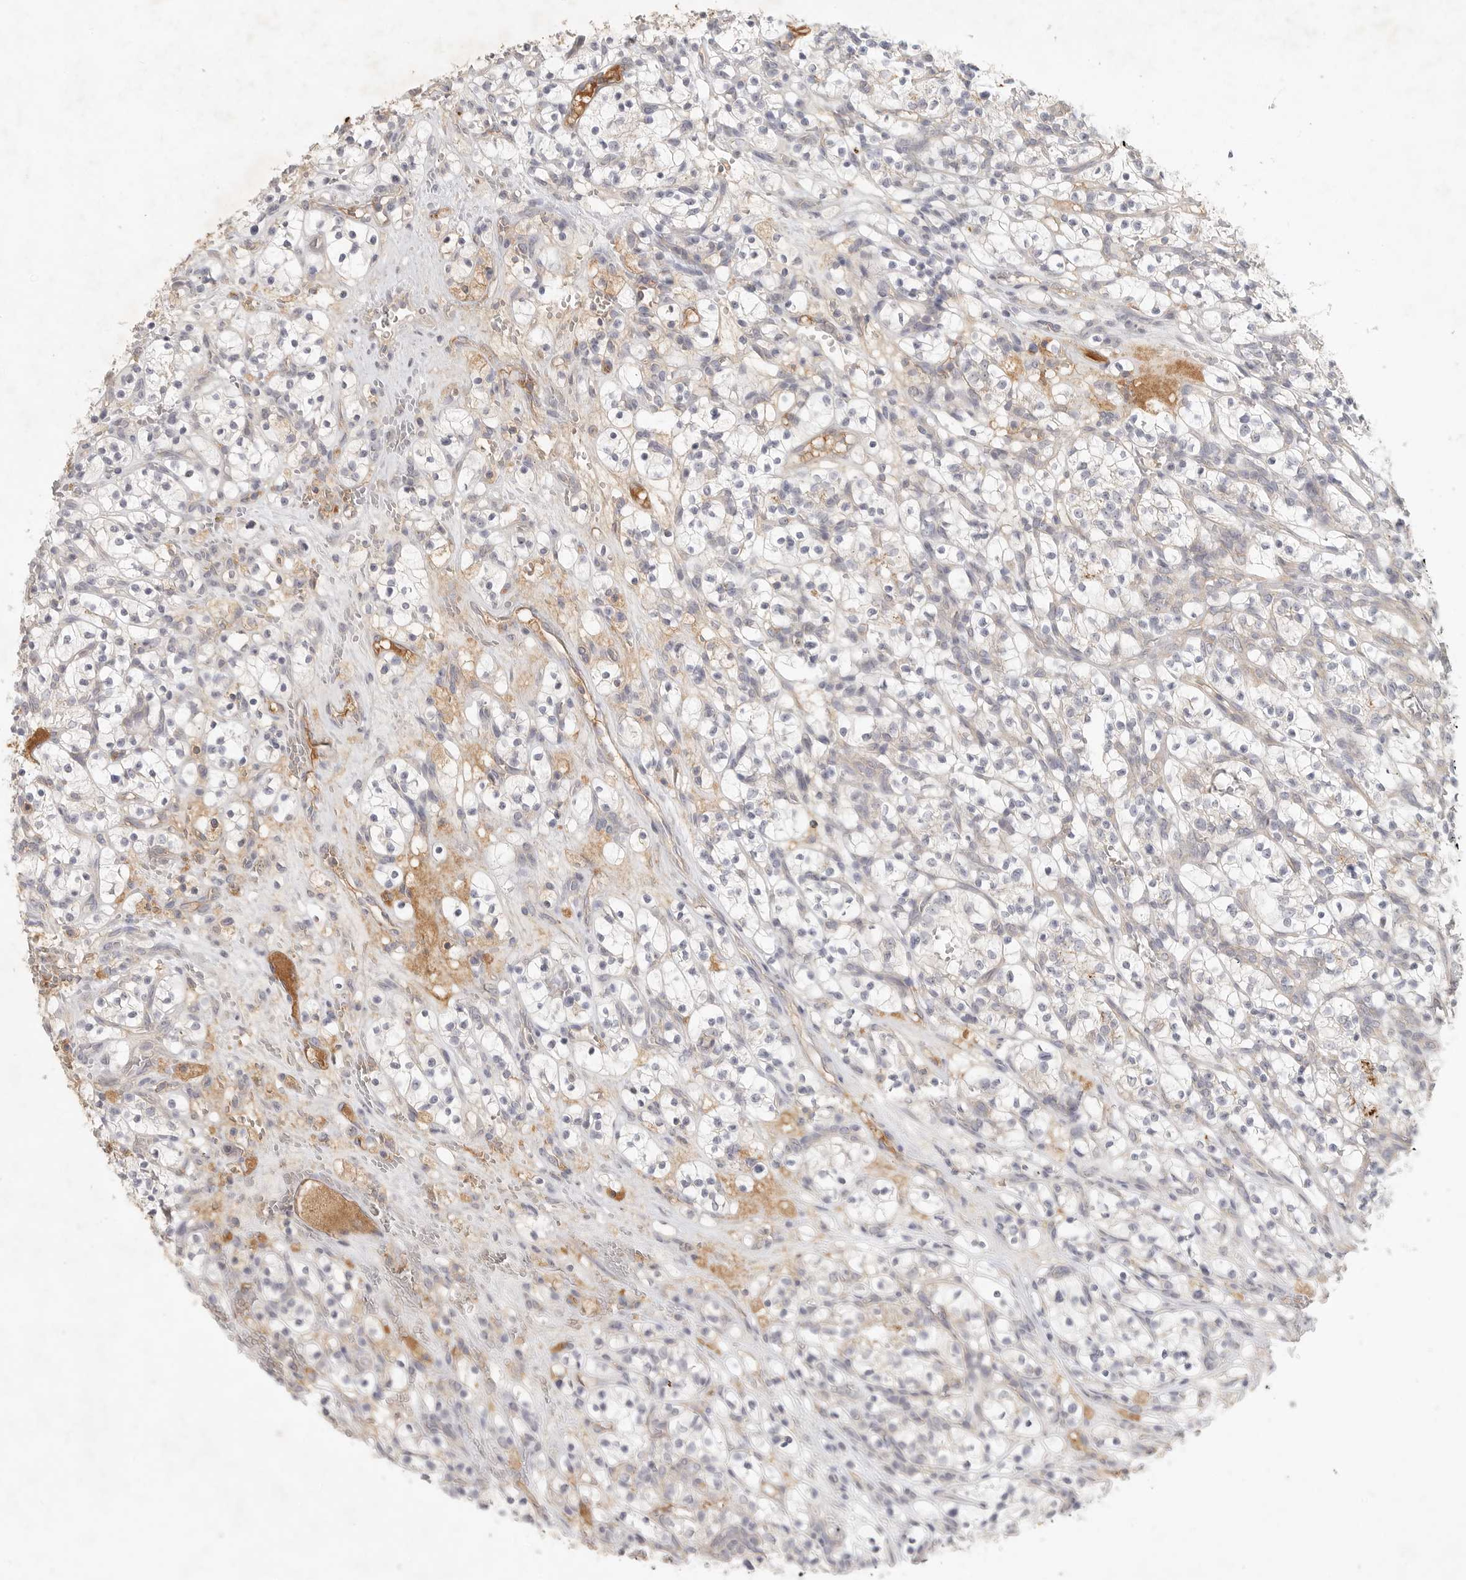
{"staining": {"intensity": "negative", "quantity": "none", "location": "none"}, "tissue": "renal cancer", "cell_type": "Tumor cells", "image_type": "cancer", "snomed": [{"axis": "morphology", "description": "Adenocarcinoma, NOS"}, {"axis": "topography", "description": "Kidney"}], "caption": "Immunohistochemistry (IHC) of renal cancer (adenocarcinoma) reveals no positivity in tumor cells.", "gene": "SLC25A36", "patient": {"sex": "female", "age": 57}}